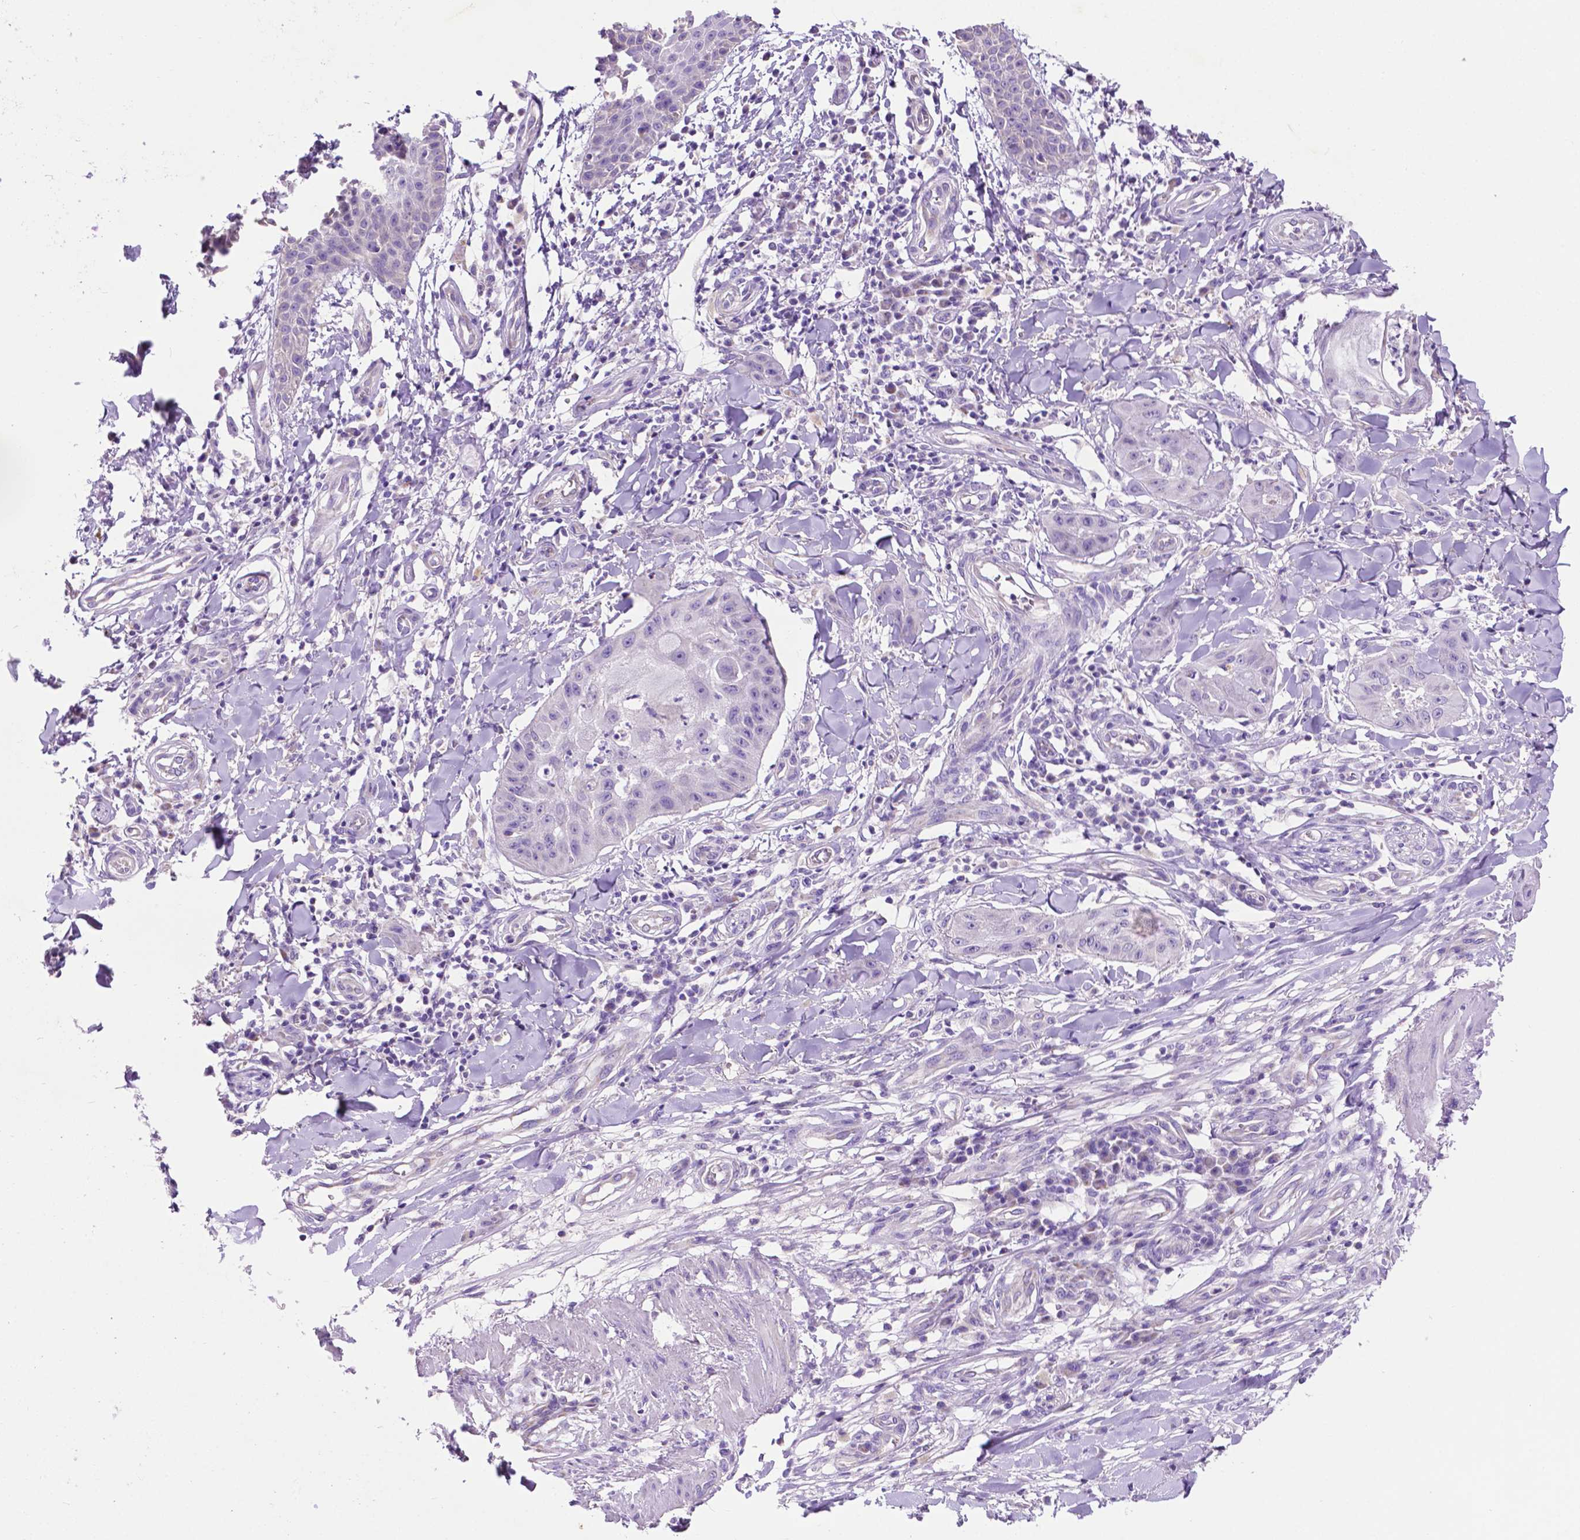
{"staining": {"intensity": "negative", "quantity": "none", "location": "none"}, "tissue": "skin cancer", "cell_type": "Tumor cells", "image_type": "cancer", "snomed": [{"axis": "morphology", "description": "Squamous cell carcinoma, NOS"}, {"axis": "topography", "description": "Skin"}], "caption": "Tumor cells show no significant positivity in skin cancer (squamous cell carcinoma).", "gene": "PHYHIP", "patient": {"sex": "male", "age": 70}}